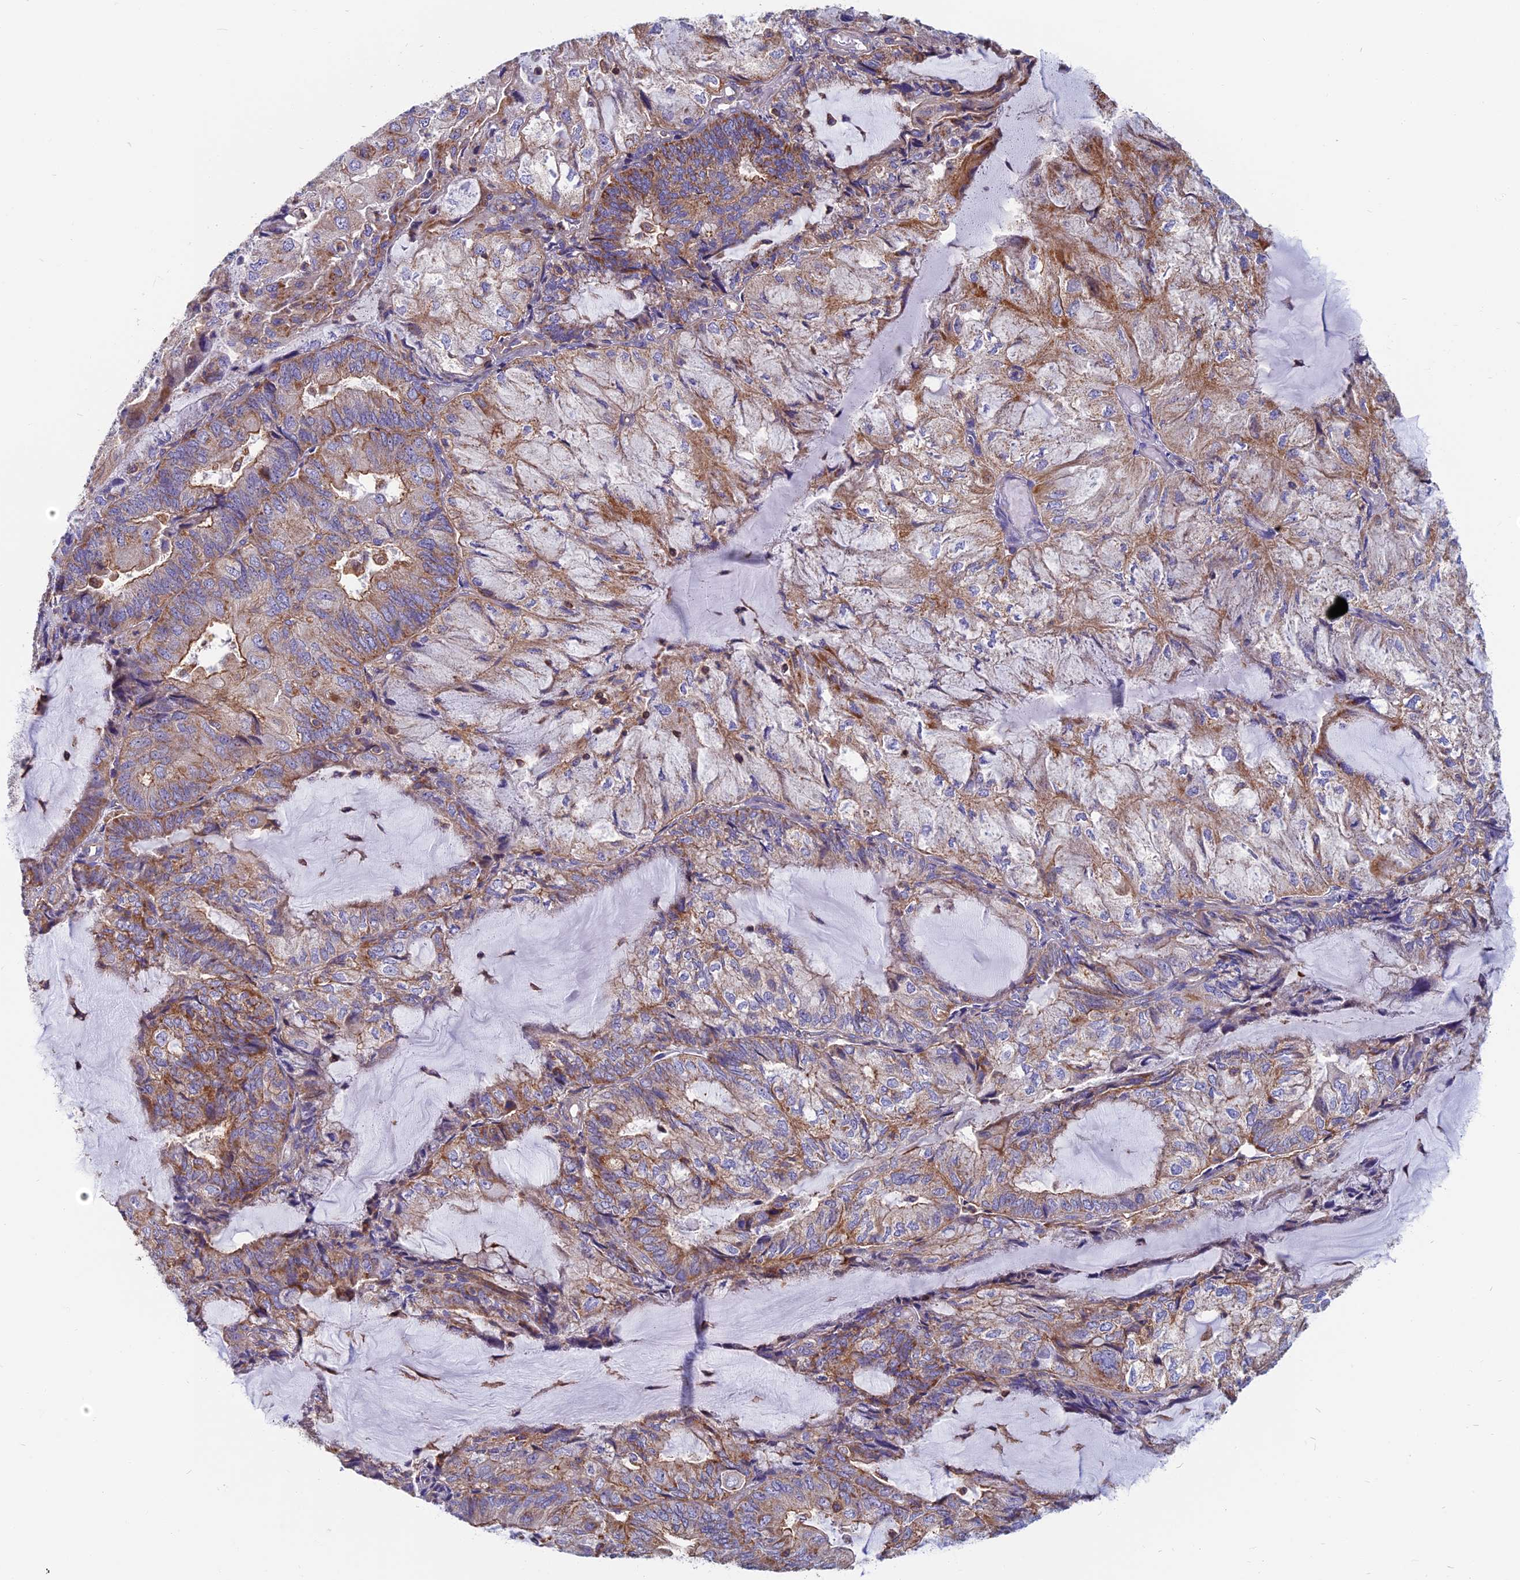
{"staining": {"intensity": "moderate", "quantity": "25%-75%", "location": "cytoplasmic/membranous"}, "tissue": "endometrial cancer", "cell_type": "Tumor cells", "image_type": "cancer", "snomed": [{"axis": "morphology", "description": "Adenocarcinoma, NOS"}, {"axis": "topography", "description": "Endometrium"}], "caption": "Endometrial cancer stained for a protein (brown) displays moderate cytoplasmic/membranous positive staining in approximately 25%-75% of tumor cells.", "gene": "HSD17B8", "patient": {"sex": "female", "age": 81}}